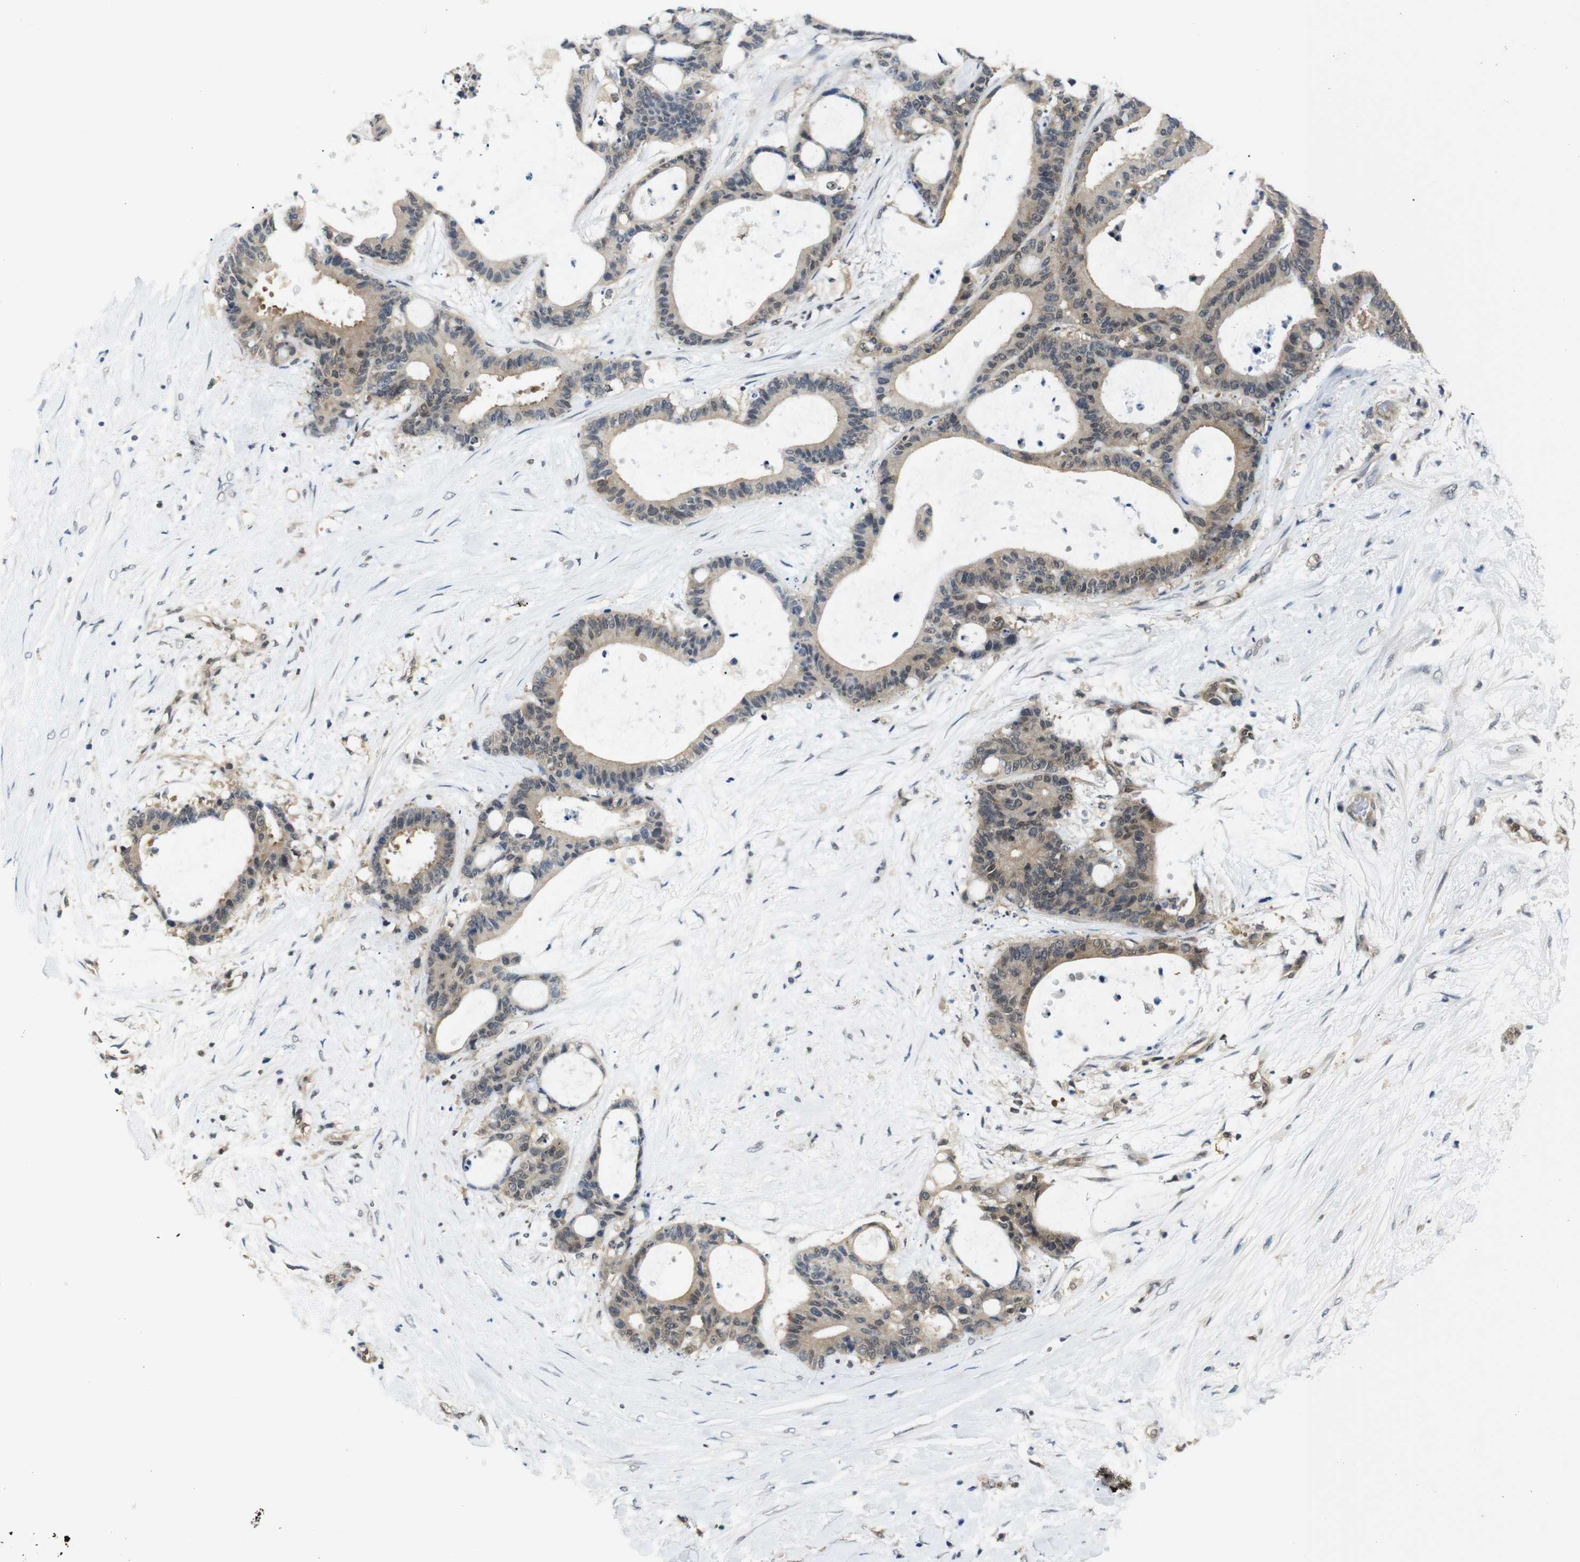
{"staining": {"intensity": "moderate", "quantity": ">75%", "location": "cytoplasmic/membranous"}, "tissue": "liver cancer", "cell_type": "Tumor cells", "image_type": "cancer", "snomed": [{"axis": "morphology", "description": "Cholangiocarcinoma"}, {"axis": "topography", "description": "Liver"}], "caption": "Cholangiocarcinoma (liver) stained with a brown dye demonstrates moderate cytoplasmic/membranous positive positivity in about >75% of tumor cells.", "gene": "UBXN1", "patient": {"sex": "female", "age": 73}}